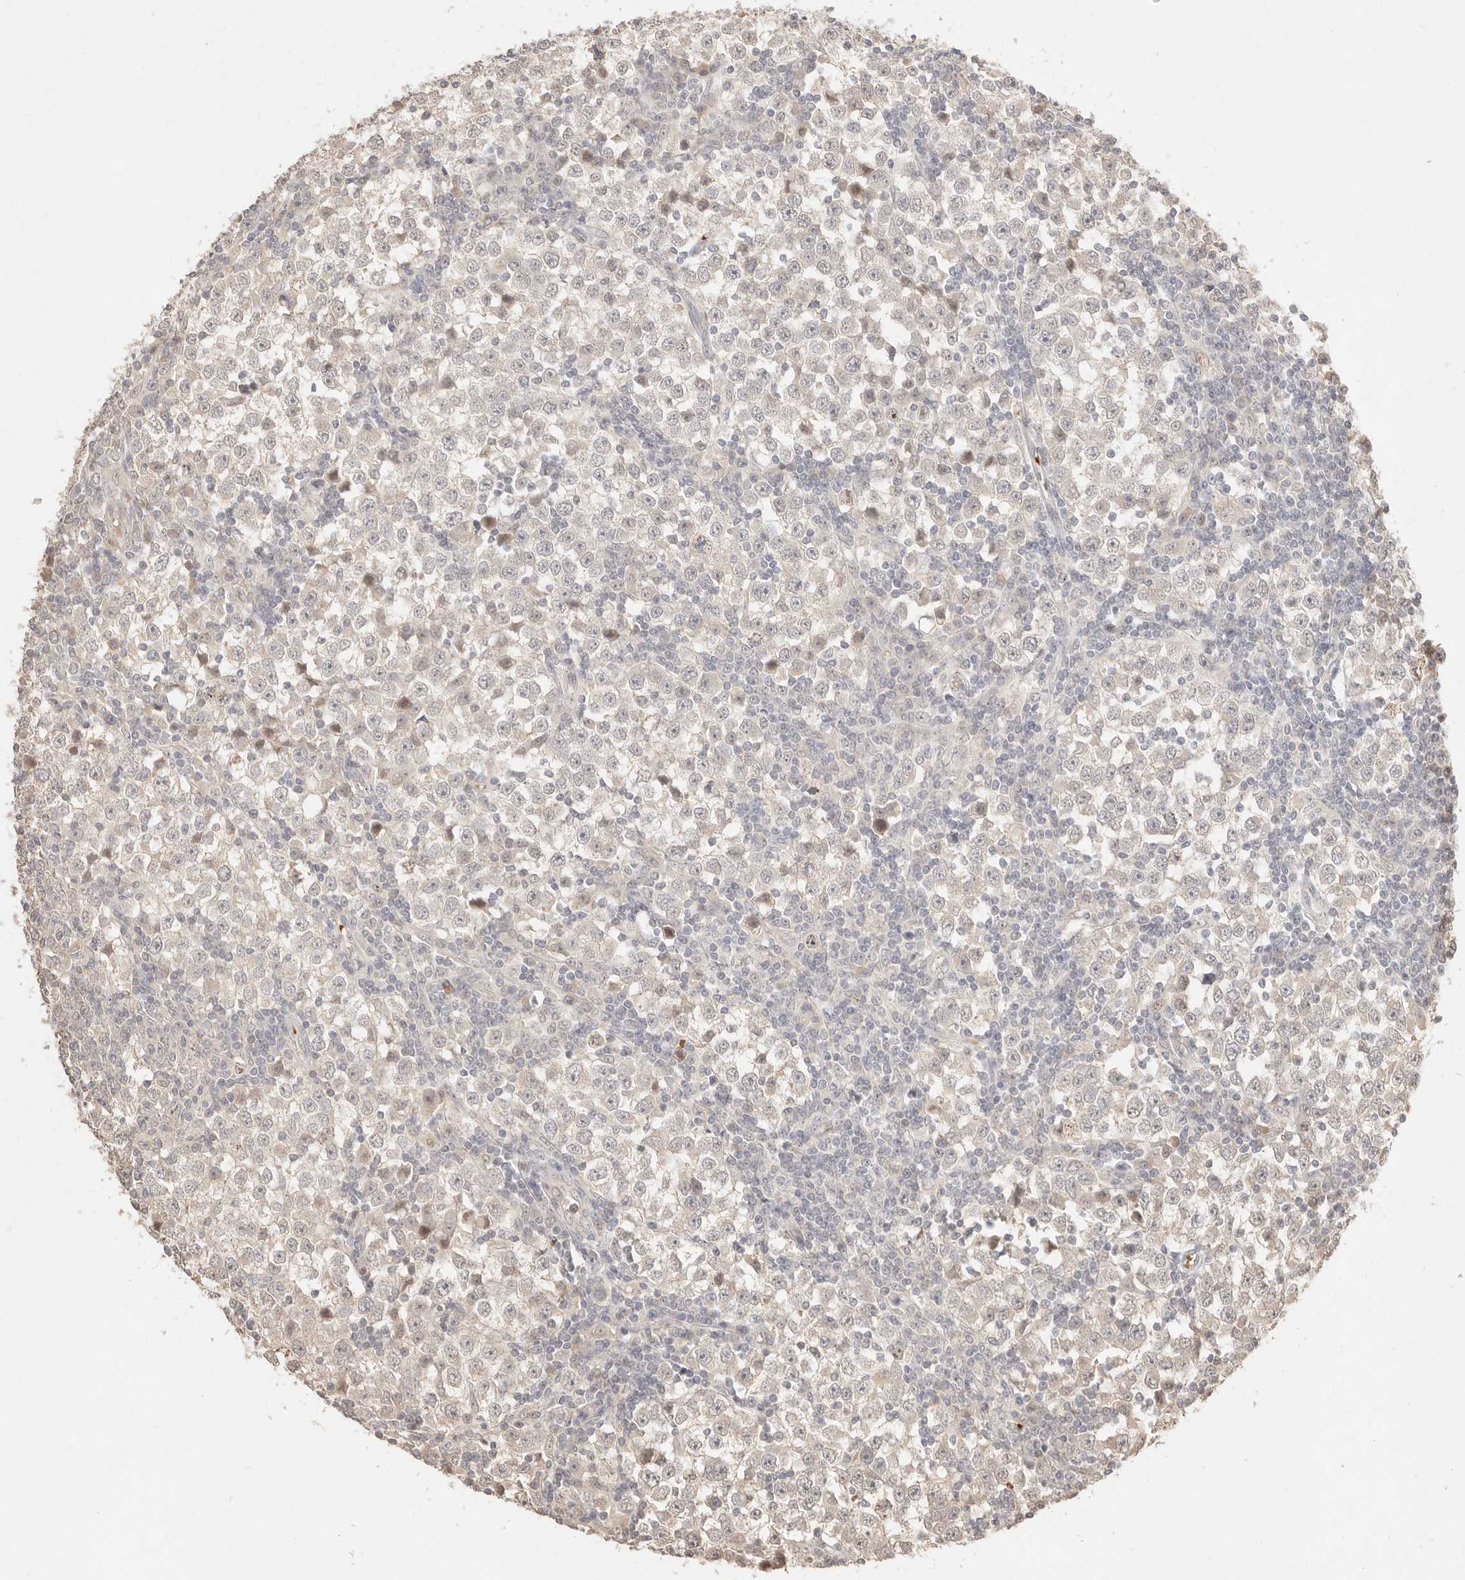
{"staining": {"intensity": "weak", "quantity": ">75%", "location": "nuclear"}, "tissue": "testis cancer", "cell_type": "Tumor cells", "image_type": "cancer", "snomed": [{"axis": "morphology", "description": "Seminoma, NOS"}, {"axis": "topography", "description": "Testis"}], "caption": "Weak nuclear protein staining is appreciated in approximately >75% of tumor cells in seminoma (testis). Immunohistochemistry stains the protein in brown and the nuclei are stained blue.", "gene": "MEP1A", "patient": {"sex": "male", "age": 65}}